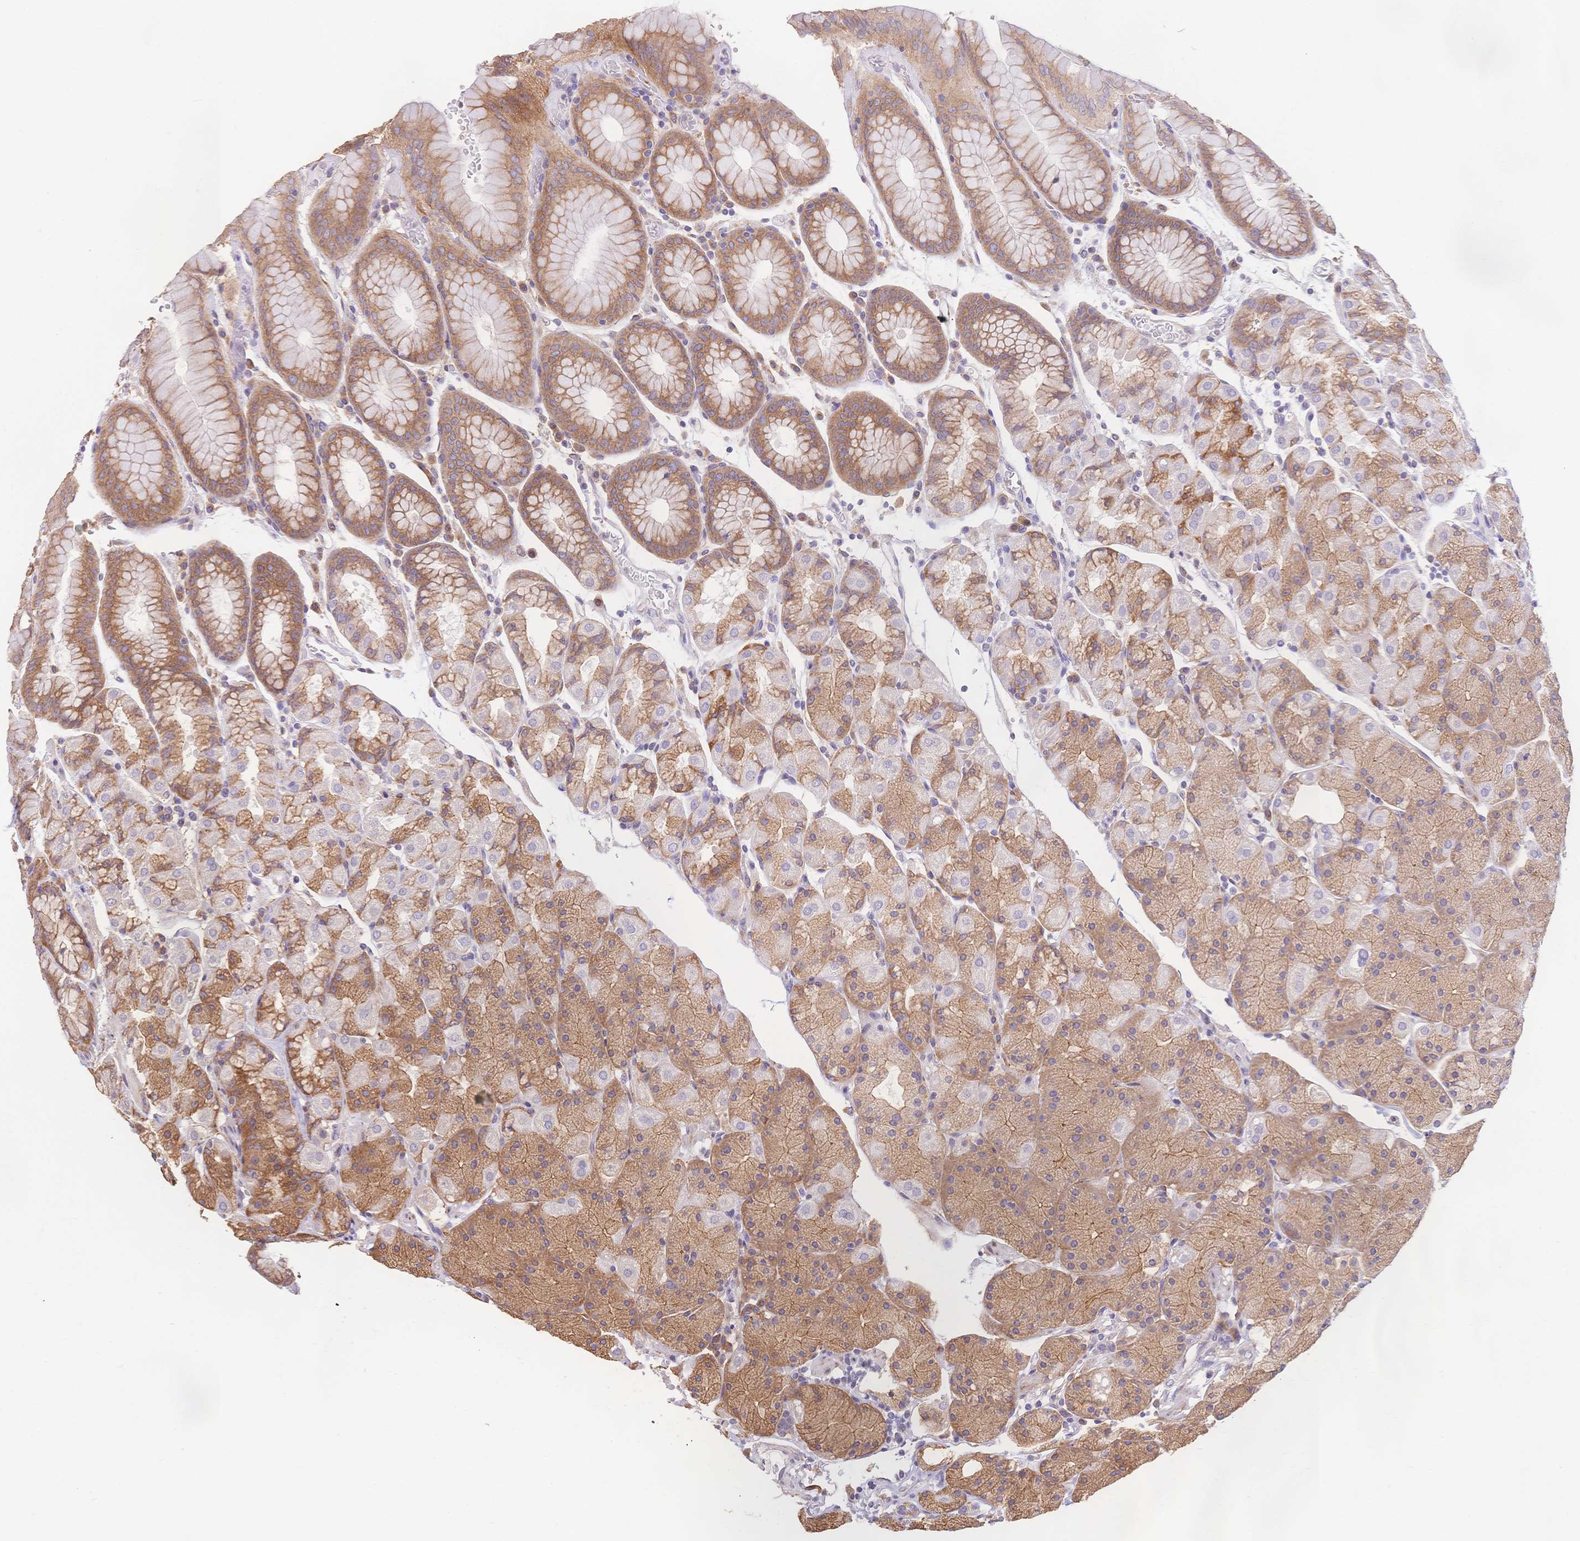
{"staining": {"intensity": "moderate", "quantity": "25%-75%", "location": "cytoplasmic/membranous"}, "tissue": "stomach", "cell_type": "Glandular cells", "image_type": "normal", "snomed": [{"axis": "morphology", "description": "Normal tissue, NOS"}, {"axis": "topography", "description": "Stomach, upper"}, {"axis": "topography", "description": "Stomach"}], "caption": "Immunohistochemistry photomicrograph of benign stomach: stomach stained using IHC shows medium levels of moderate protein expression localized specifically in the cytoplasmic/membranous of glandular cells, appearing as a cytoplasmic/membranous brown color.", "gene": "HS3ST5", "patient": {"sex": "male", "age": 76}}